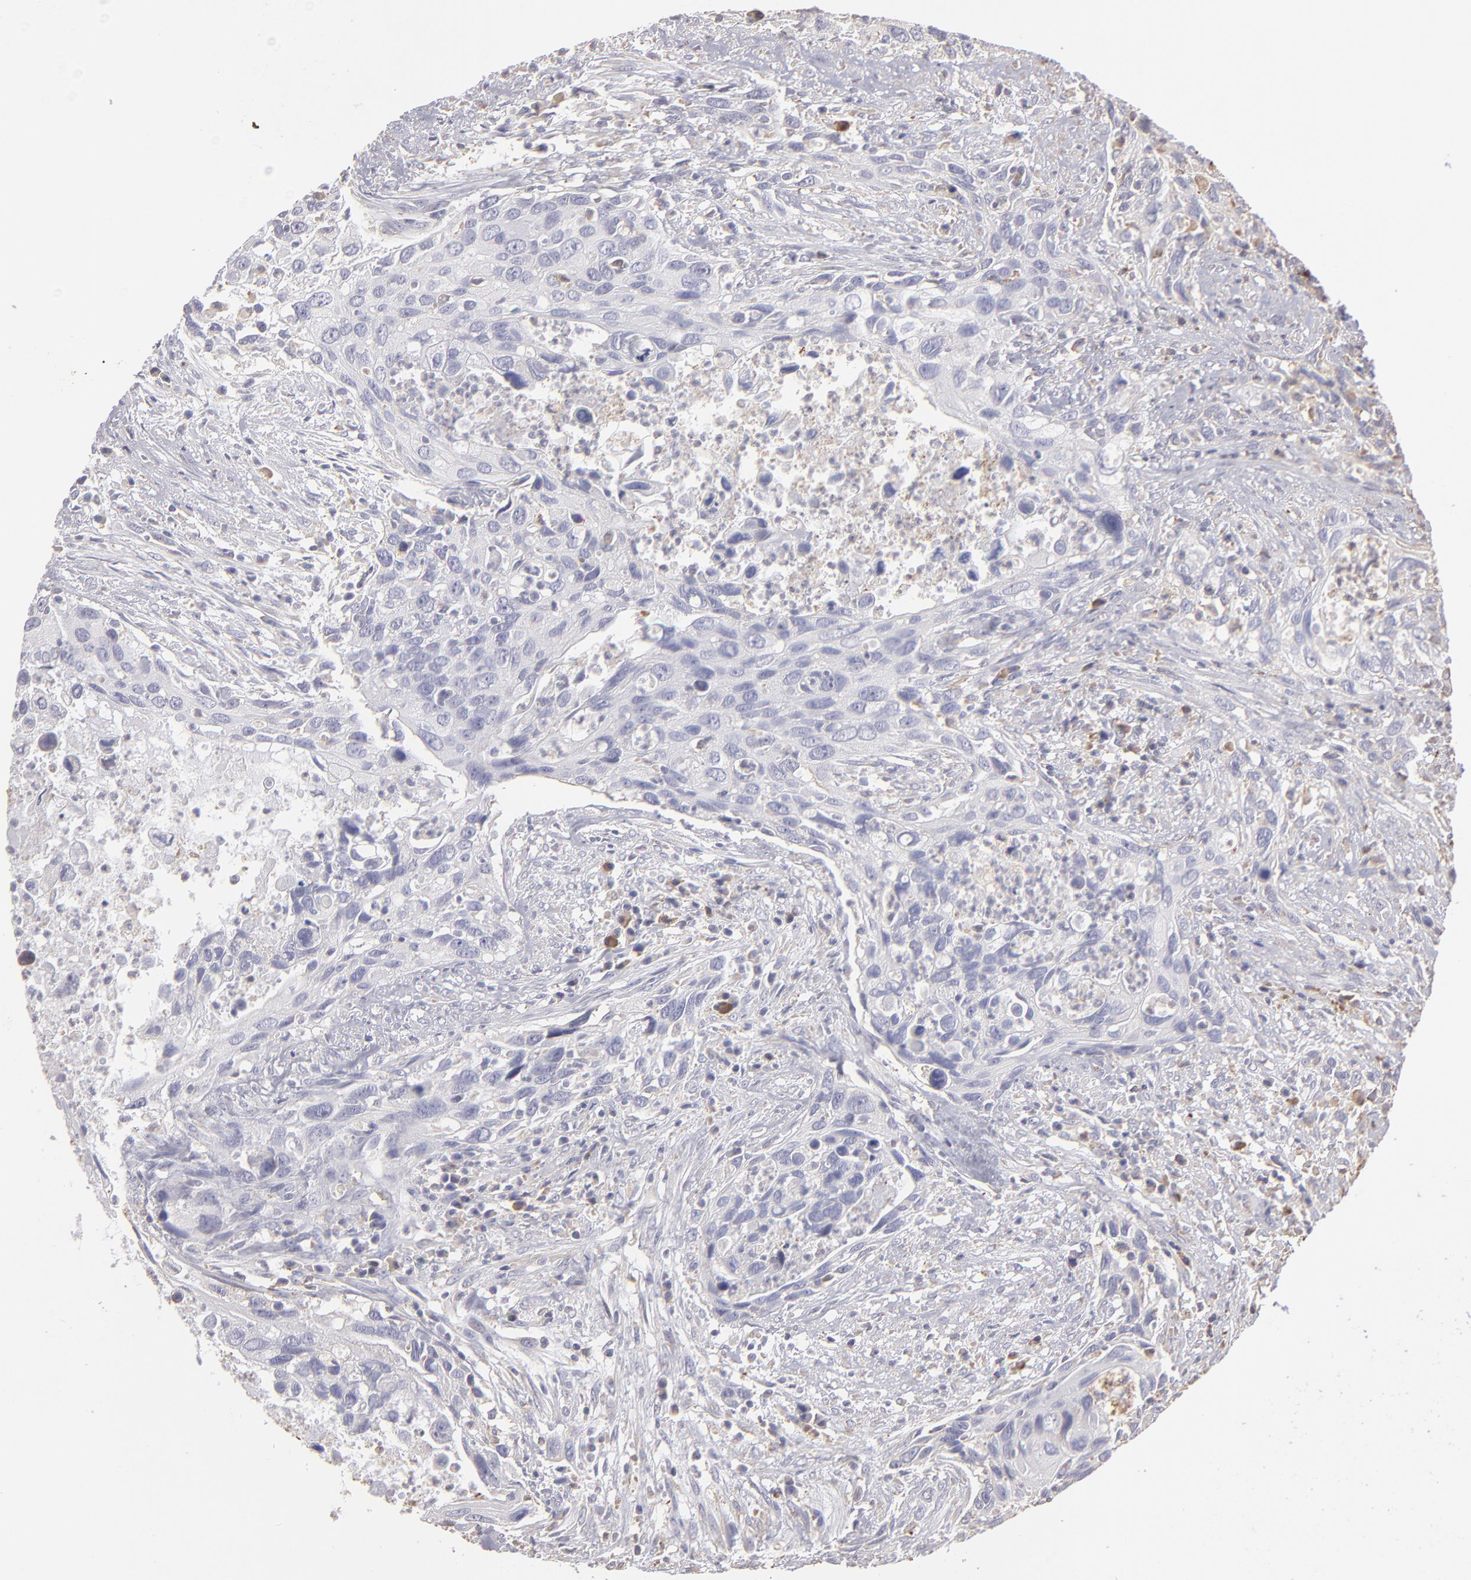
{"staining": {"intensity": "negative", "quantity": "none", "location": "none"}, "tissue": "urothelial cancer", "cell_type": "Tumor cells", "image_type": "cancer", "snomed": [{"axis": "morphology", "description": "Urothelial carcinoma, High grade"}, {"axis": "topography", "description": "Urinary bladder"}], "caption": "IHC micrograph of urothelial carcinoma (high-grade) stained for a protein (brown), which demonstrates no expression in tumor cells.", "gene": "CALR", "patient": {"sex": "male", "age": 71}}